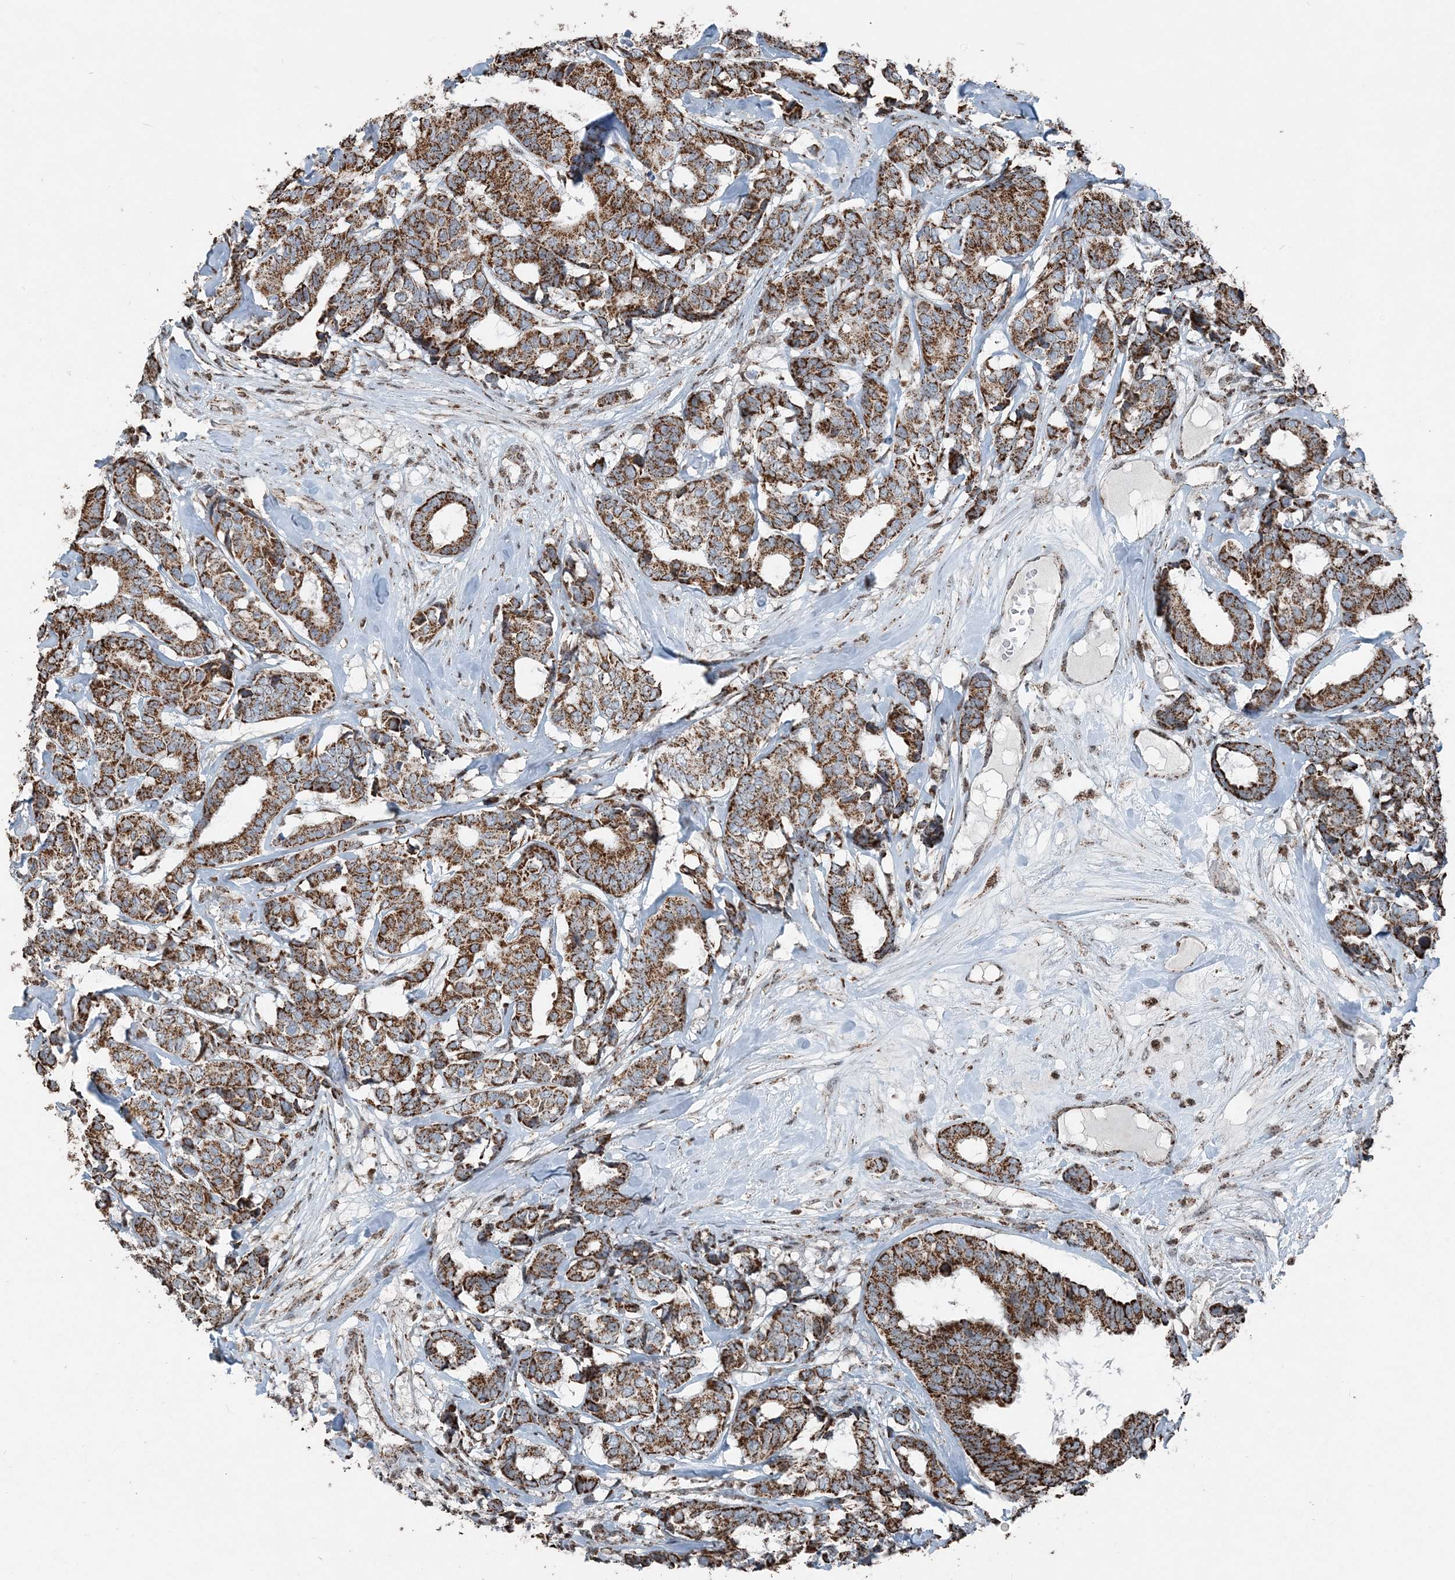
{"staining": {"intensity": "strong", "quantity": ">75%", "location": "cytoplasmic/membranous"}, "tissue": "breast cancer", "cell_type": "Tumor cells", "image_type": "cancer", "snomed": [{"axis": "morphology", "description": "Duct carcinoma"}, {"axis": "topography", "description": "Breast"}], "caption": "Breast cancer stained for a protein (brown) reveals strong cytoplasmic/membranous positive staining in approximately >75% of tumor cells.", "gene": "SUCLG1", "patient": {"sex": "female", "age": 87}}